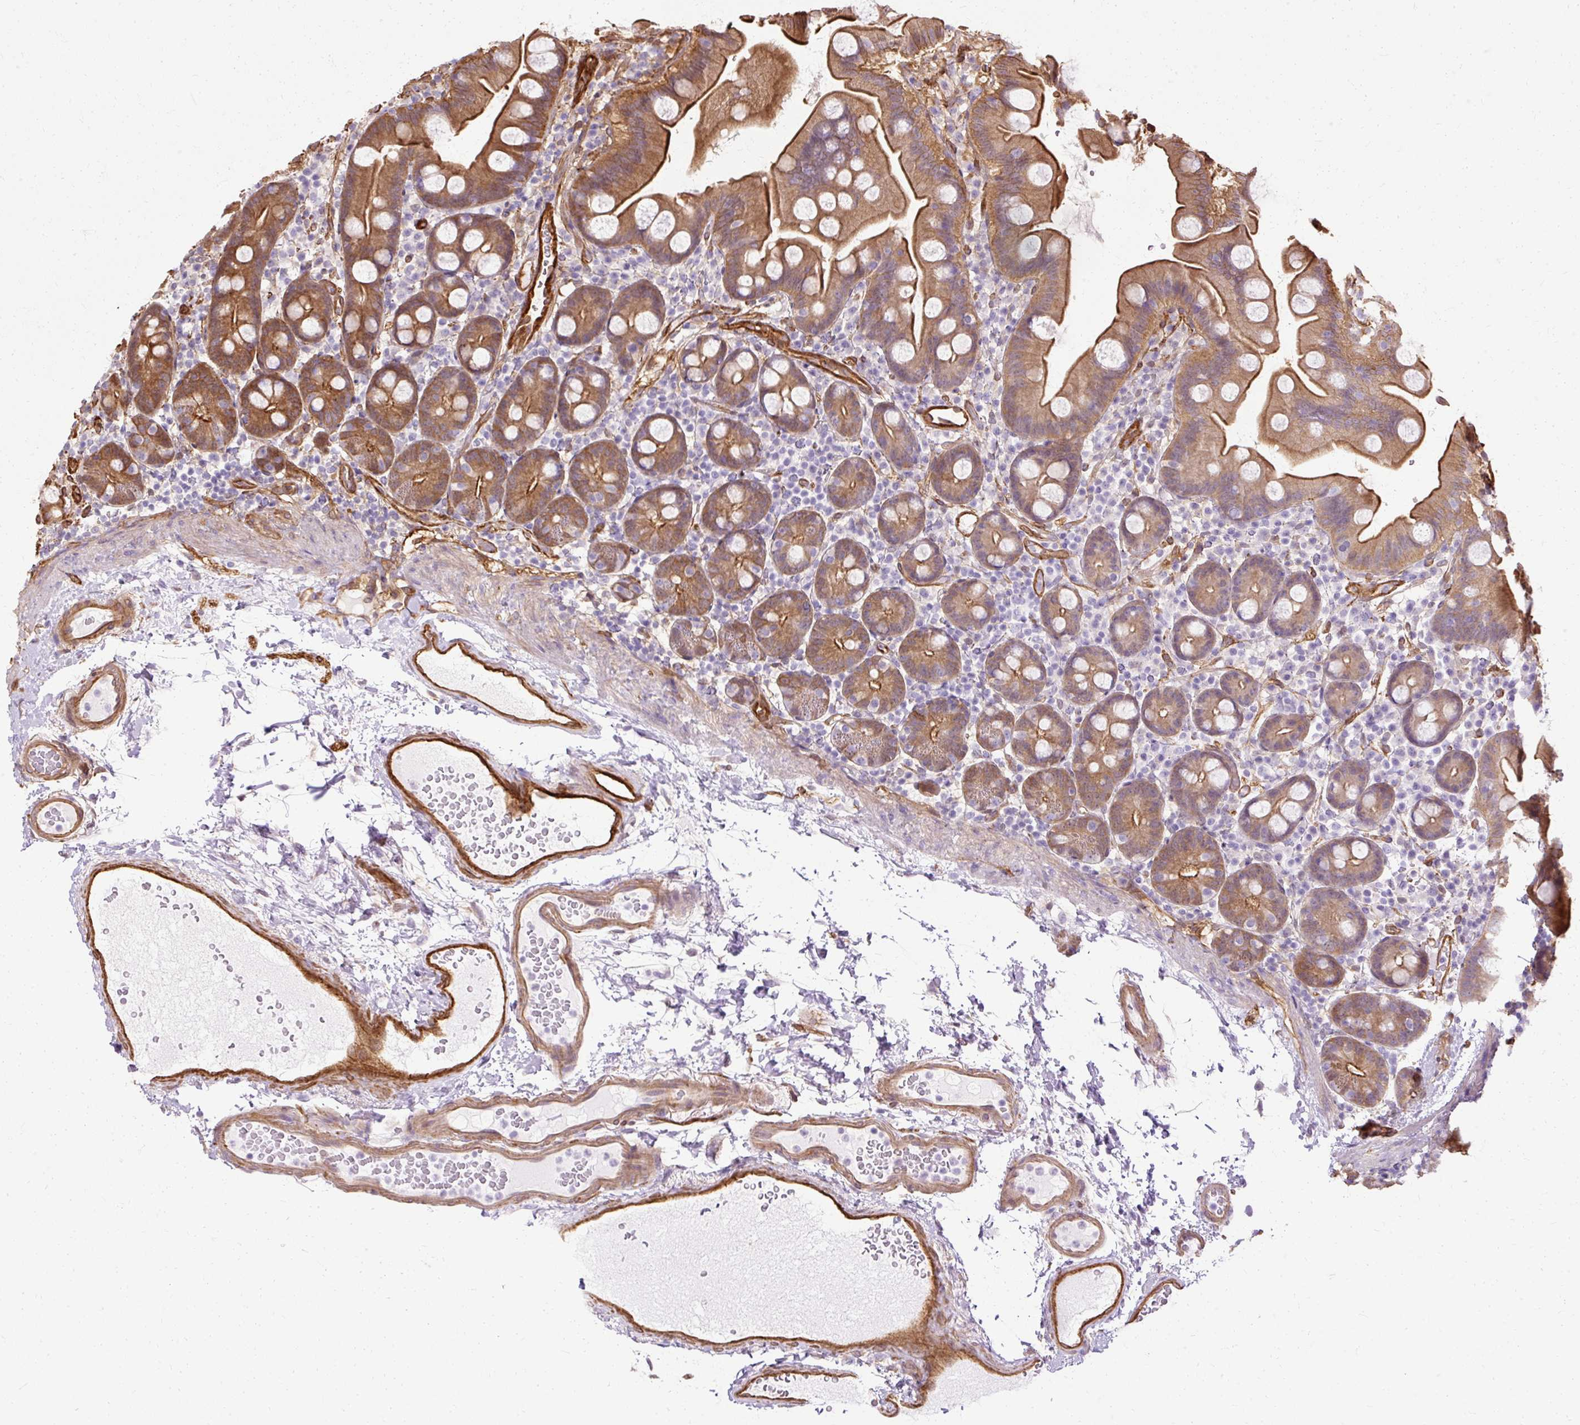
{"staining": {"intensity": "moderate", "quantity": ">75%", "location": "cytoplasmic/membranous"}, "tissue": "small intestine", "cell_type": "Glandular cells", "image_type": "normal", "snomed": [{"axis": "morphology", "description": "Normal tissue, NOS"}, {"axis": "topography", "description": "Small intestine"}], "caption": "This is a micrograph of immunohistochemistry staining of normal small intestine, which shows moderate positivity in the cytoplasmic/membranous of glandular cells.", "gene": "CNN3", "patient": {"sex": "female", "age": 68}}